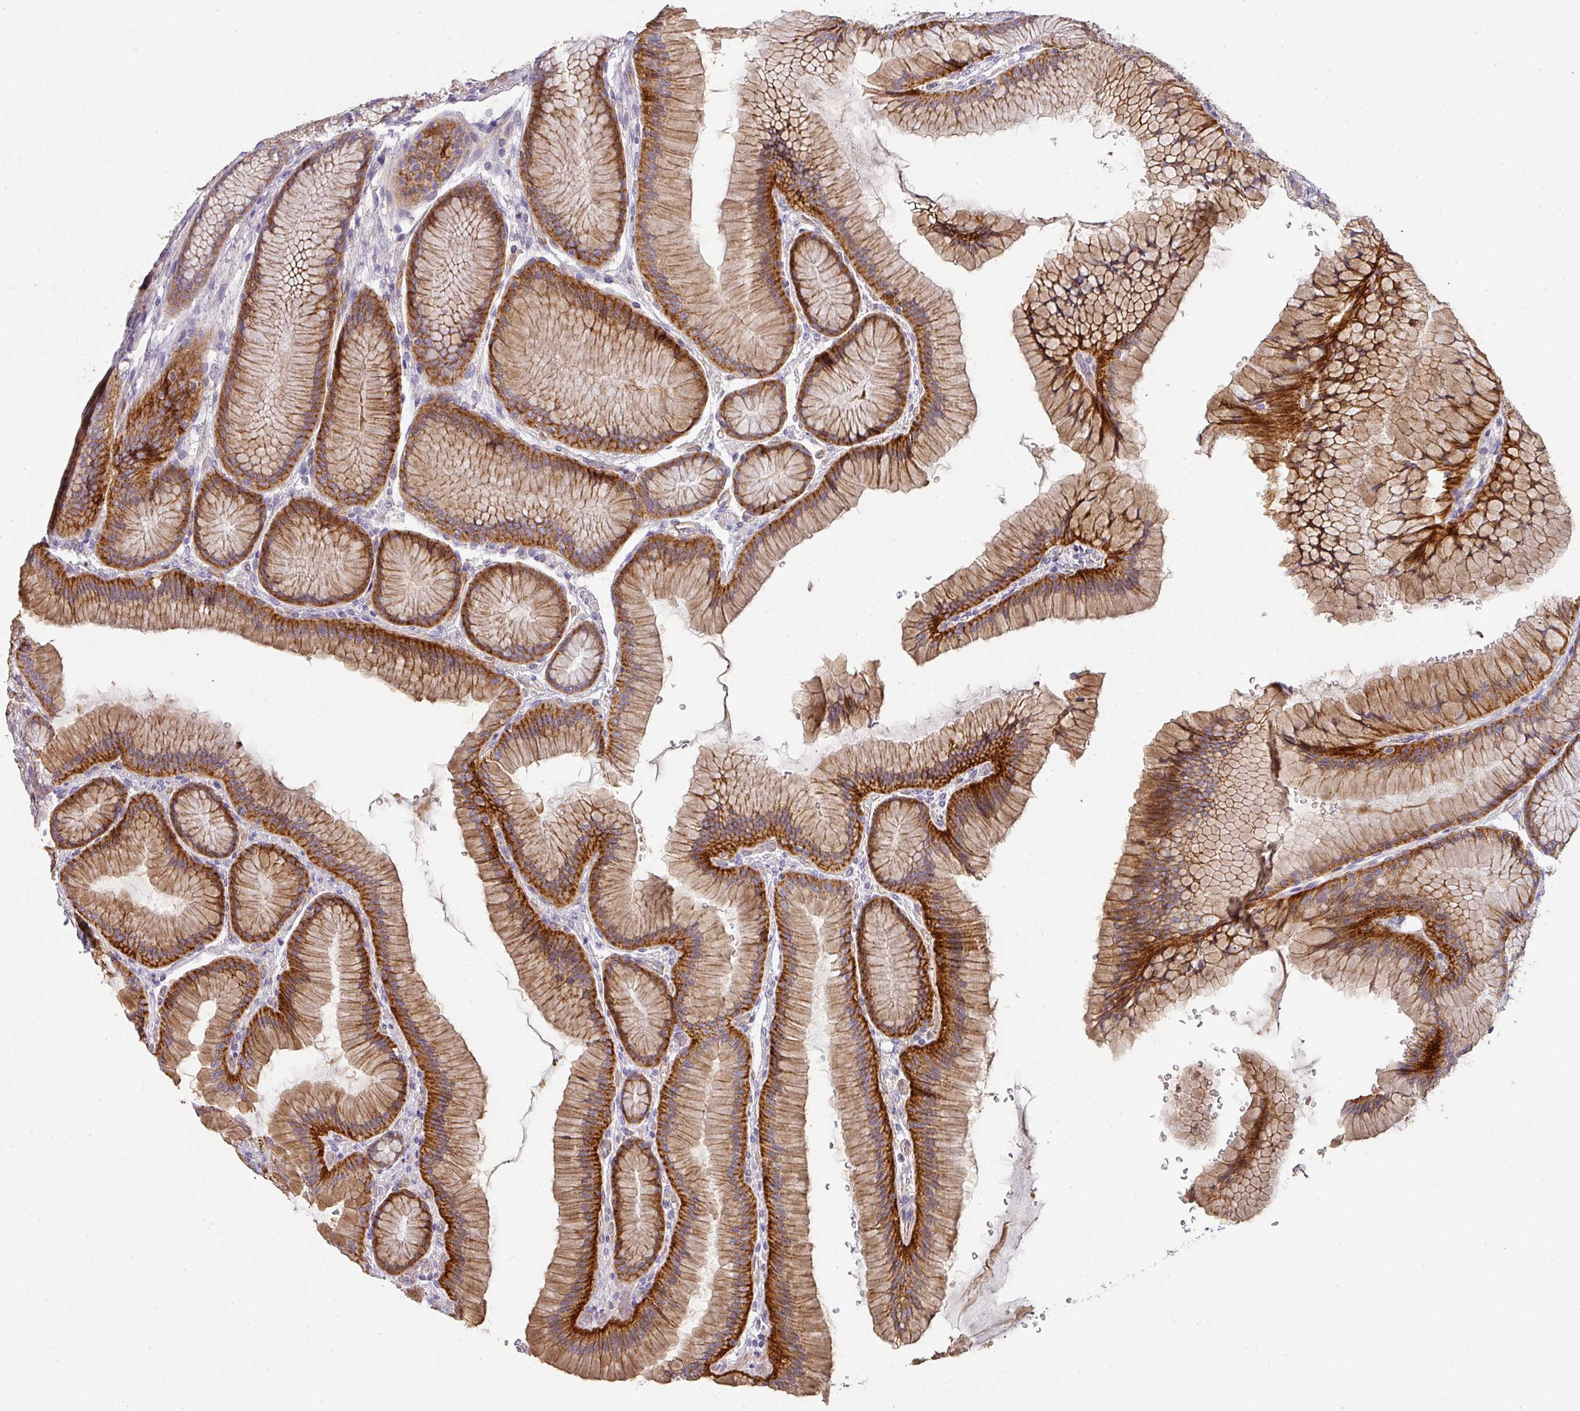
{"staining": {"intensity": "strong", "quantity": "25%-75%", "location": "cytoplasmic/membranous"}, "tissue": "stomach", "cell_type": "Glandular cells", "image_type": "normal", "snomed": [{"axis": "morphology", "description": "Normal tissue, NOS"}, {"axis": "morphology", "description": "Adenocarcinoma, NOS"}, {"axis": "morphology", "description": "Adenocarcinoma, High grade"}, {"axis": "topography", "description": "Stomach, upper"}, {"axis": "topography", "description": "Stomach"}], "caption": "Unremarkable stomach was stained to show a protein in brown. There is high levels of strong cytoplasmic/membranous positivity in about 25%-75% of glandular cells. The staining is performed using DAB (3,3'-diaminobenzidine) brown chromogen to label protein expression. The nuclei are counter-stained blue using hematoxylin.", "gene": "PCDH1", "patient": {"sex": "female", "age": 65}}